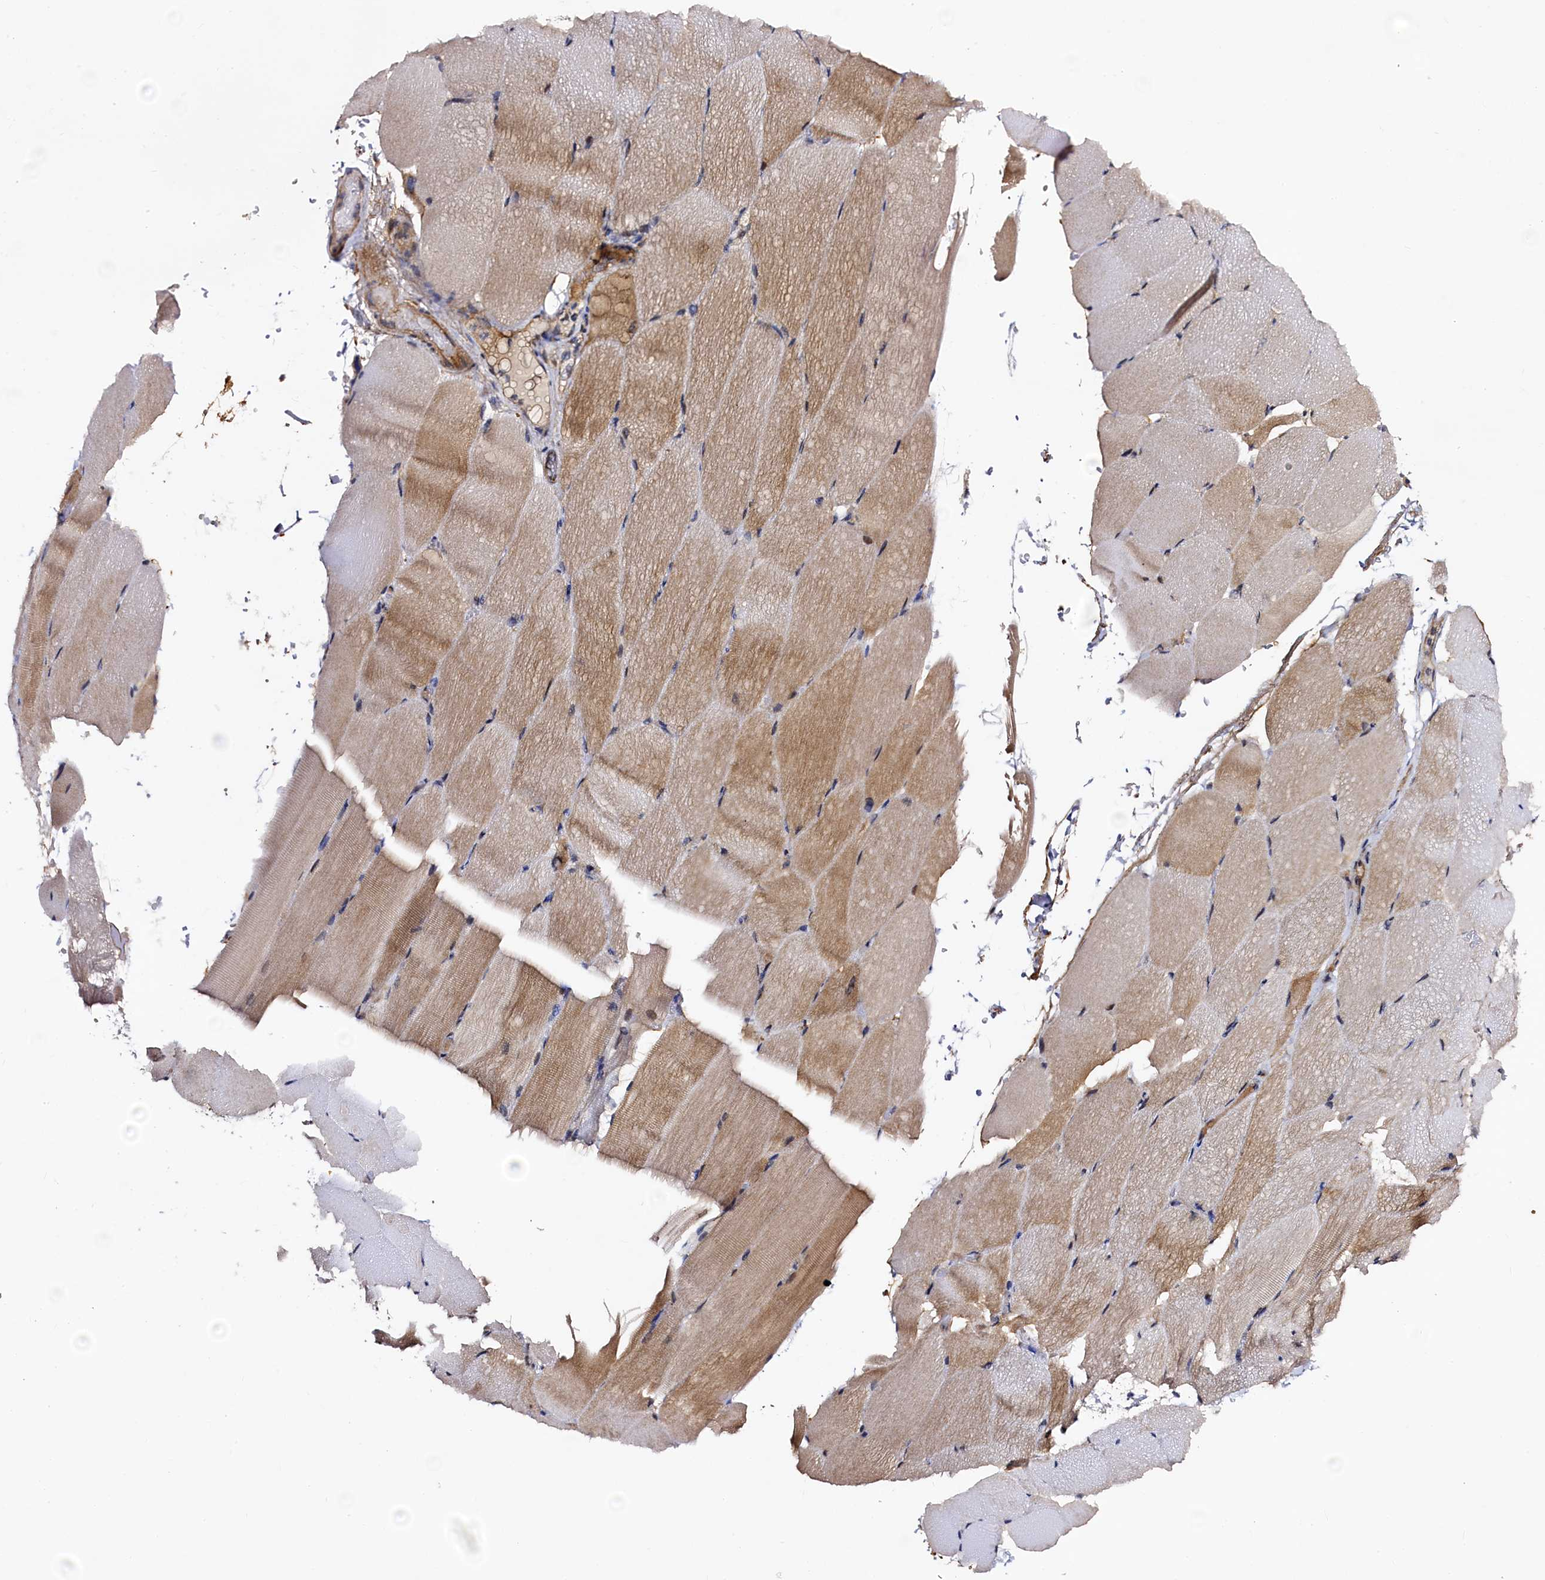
{"staining": {"intensity": "moderate", "quantity": "25%-75%", "location": "cytoplasmic/membranous"}, "tissue": "skeletal muscle", "cell_type": "Myocytes", "image_type": "normal", "snomed": [{"axis": "morphology", "description": "Normal tissue, NOS"}, {"axis": "topography", "description": "Skeletal muscle"}, {"axis": "topography", "description": "Parathyroid gland"}], "caption": "The image reveals a brown stain indicating the presence of a protein in the cytoplasmic/membranous of myocytes in skeletal muscle. Nuclei are stained in blue.", "gene": "RBFA", "patient": {"sex": "female", "age": 37}}